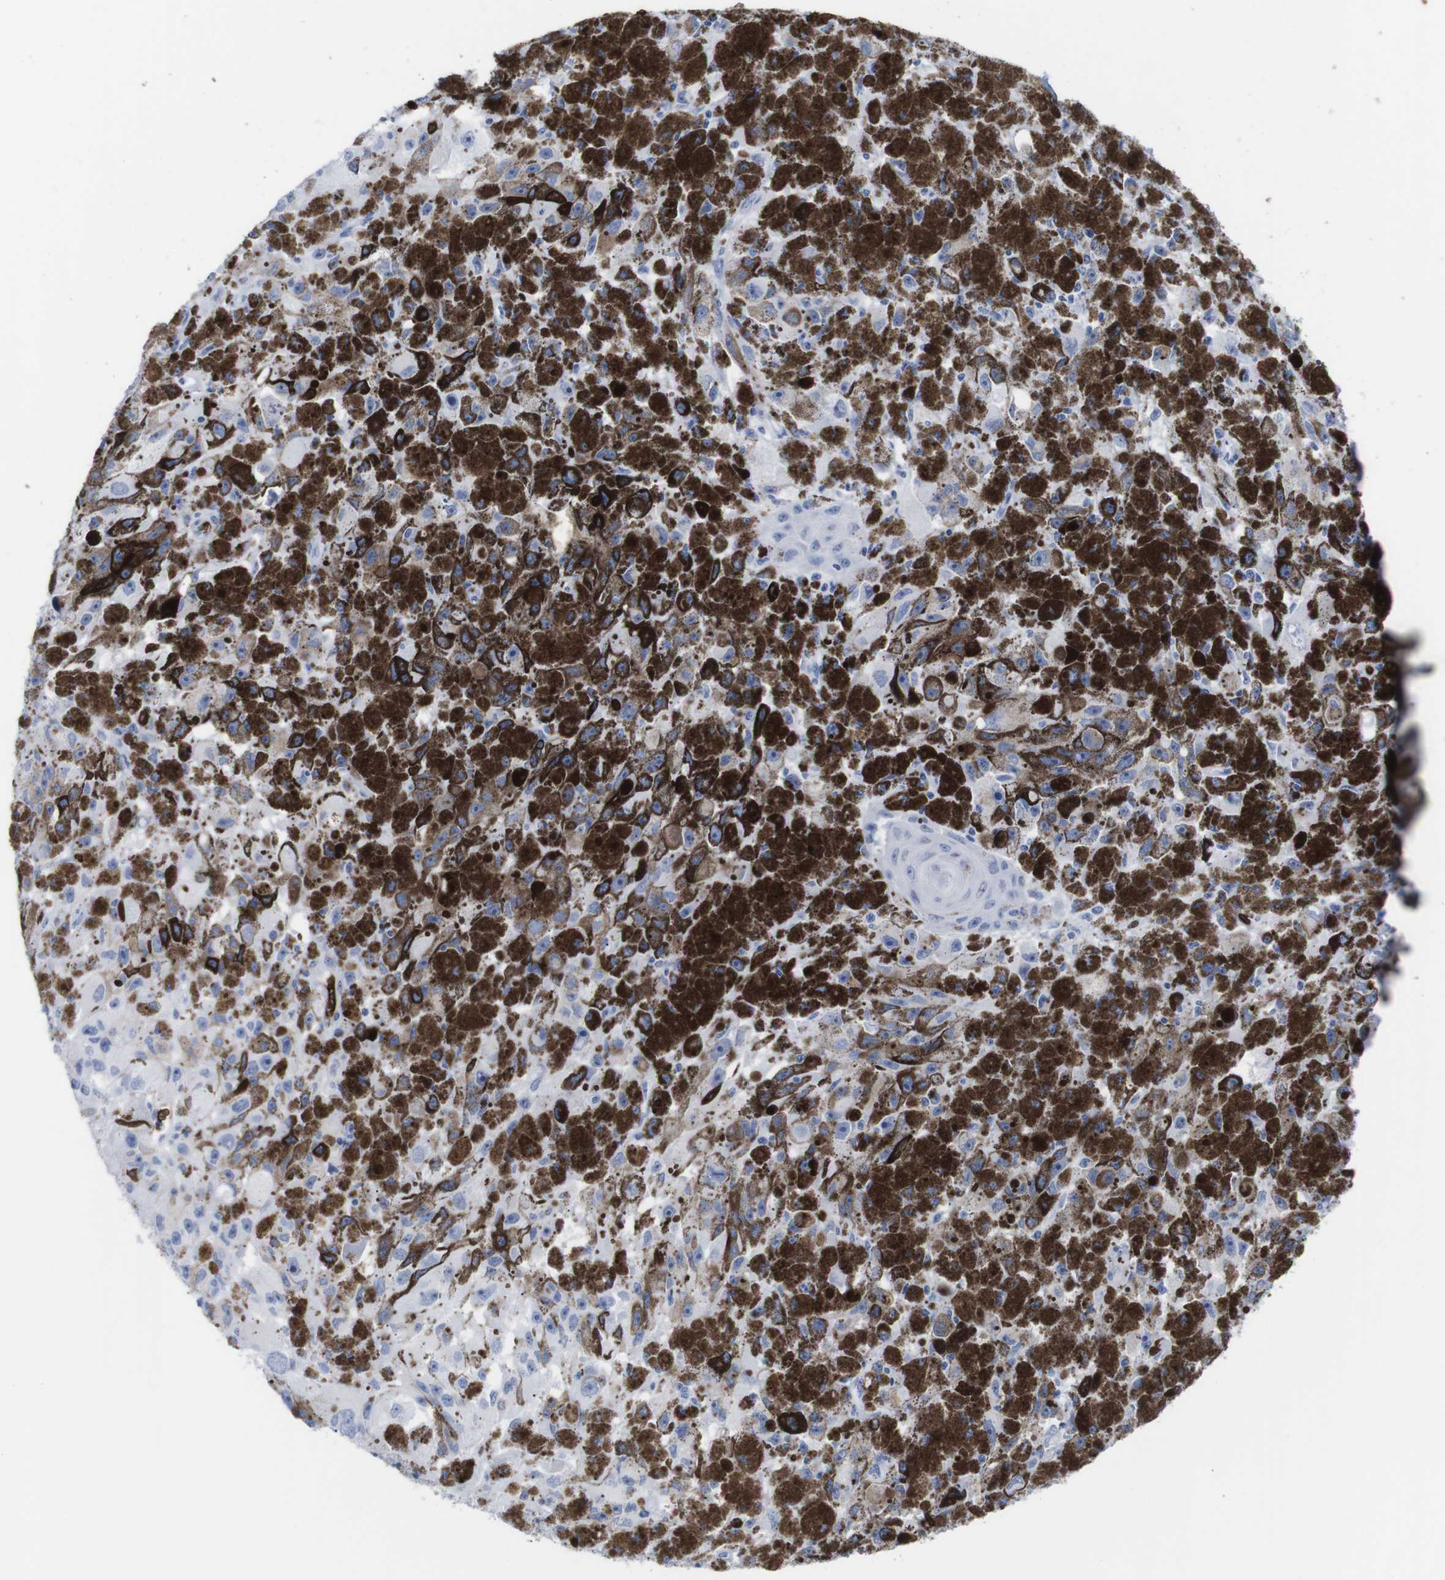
{"staining": {"intensity": "negative", "quantity": "none", "location": "none"}, "tissue": "melanoma", "cell_type": "Tumor cells", "image_type": "cancer", "snomed": [{"axis": "morphology", "description": "Malignant melanoma, NOS"}, {"axis": "topography", "description": "Skin"}], "caption": "This image is of malignant melanoma stained with immunohistochemistry (IHC) to label a protein in brown with the nuclei are counter-stained blue. There is no positivity in tumor cells.", "gene": "S1PR2", "patient": {"sex": "female", "age": 104}}